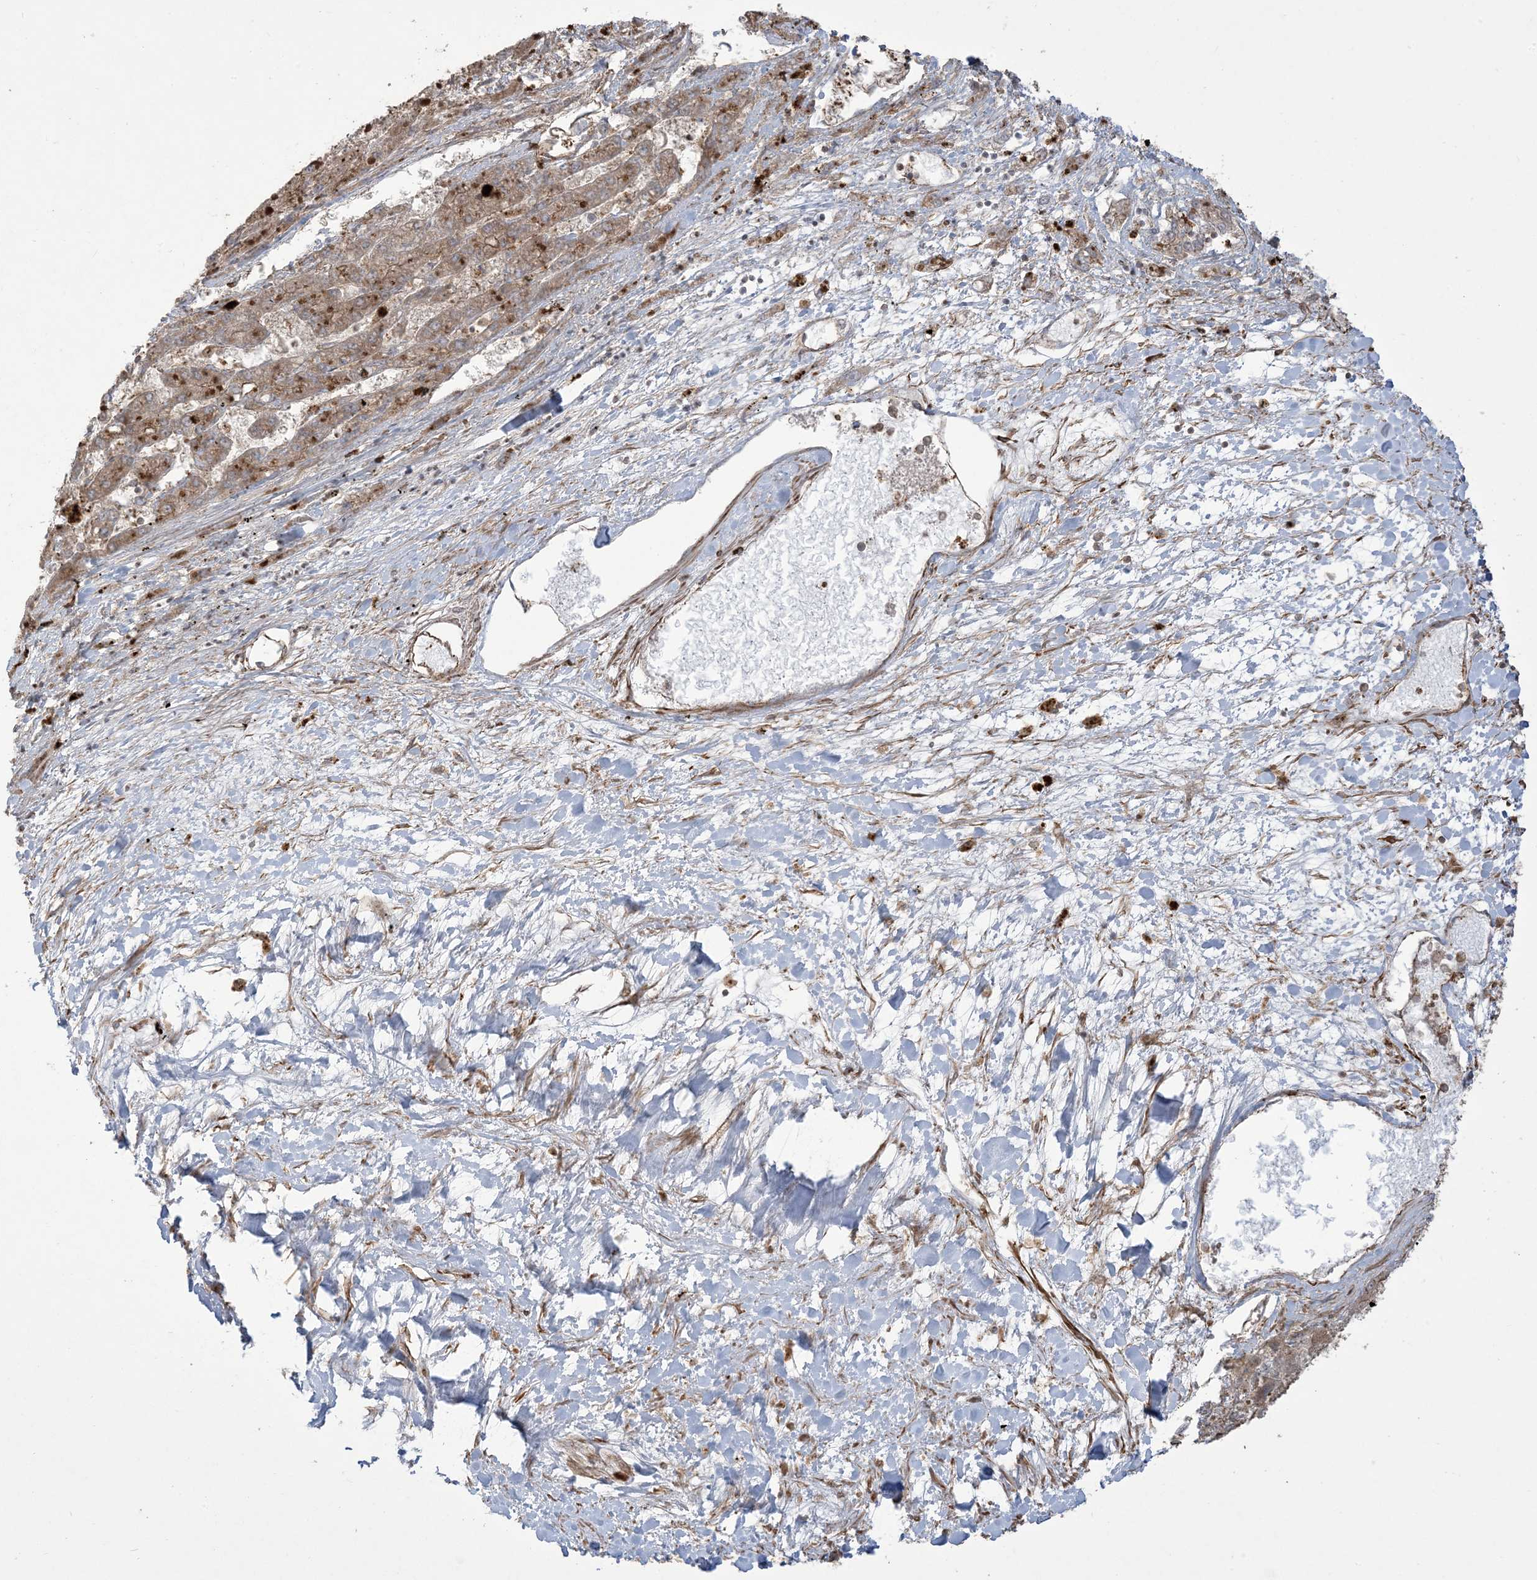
{"staining": {"intensity": "moderate", "quantity": ">75%", "location": "cytoplasmic/membranous"}, "tissue": "liver cancer", "cell_type": "Tumor cells", "image_type": "cancer", "snomed": [{"axis": "morphology", "description": "Carcinoma, Hepatocellular, NOS"}, {"axis": "topography", "description": "Liver"}], "caption": "DAB immunohistochemical staining of human liver cancer displays moderate cytoplasmic/membranous protein staining in approximately >75% of tumor cells.", "gene": "KLHL18", "patient": {"sex": "female", "age": 73}}